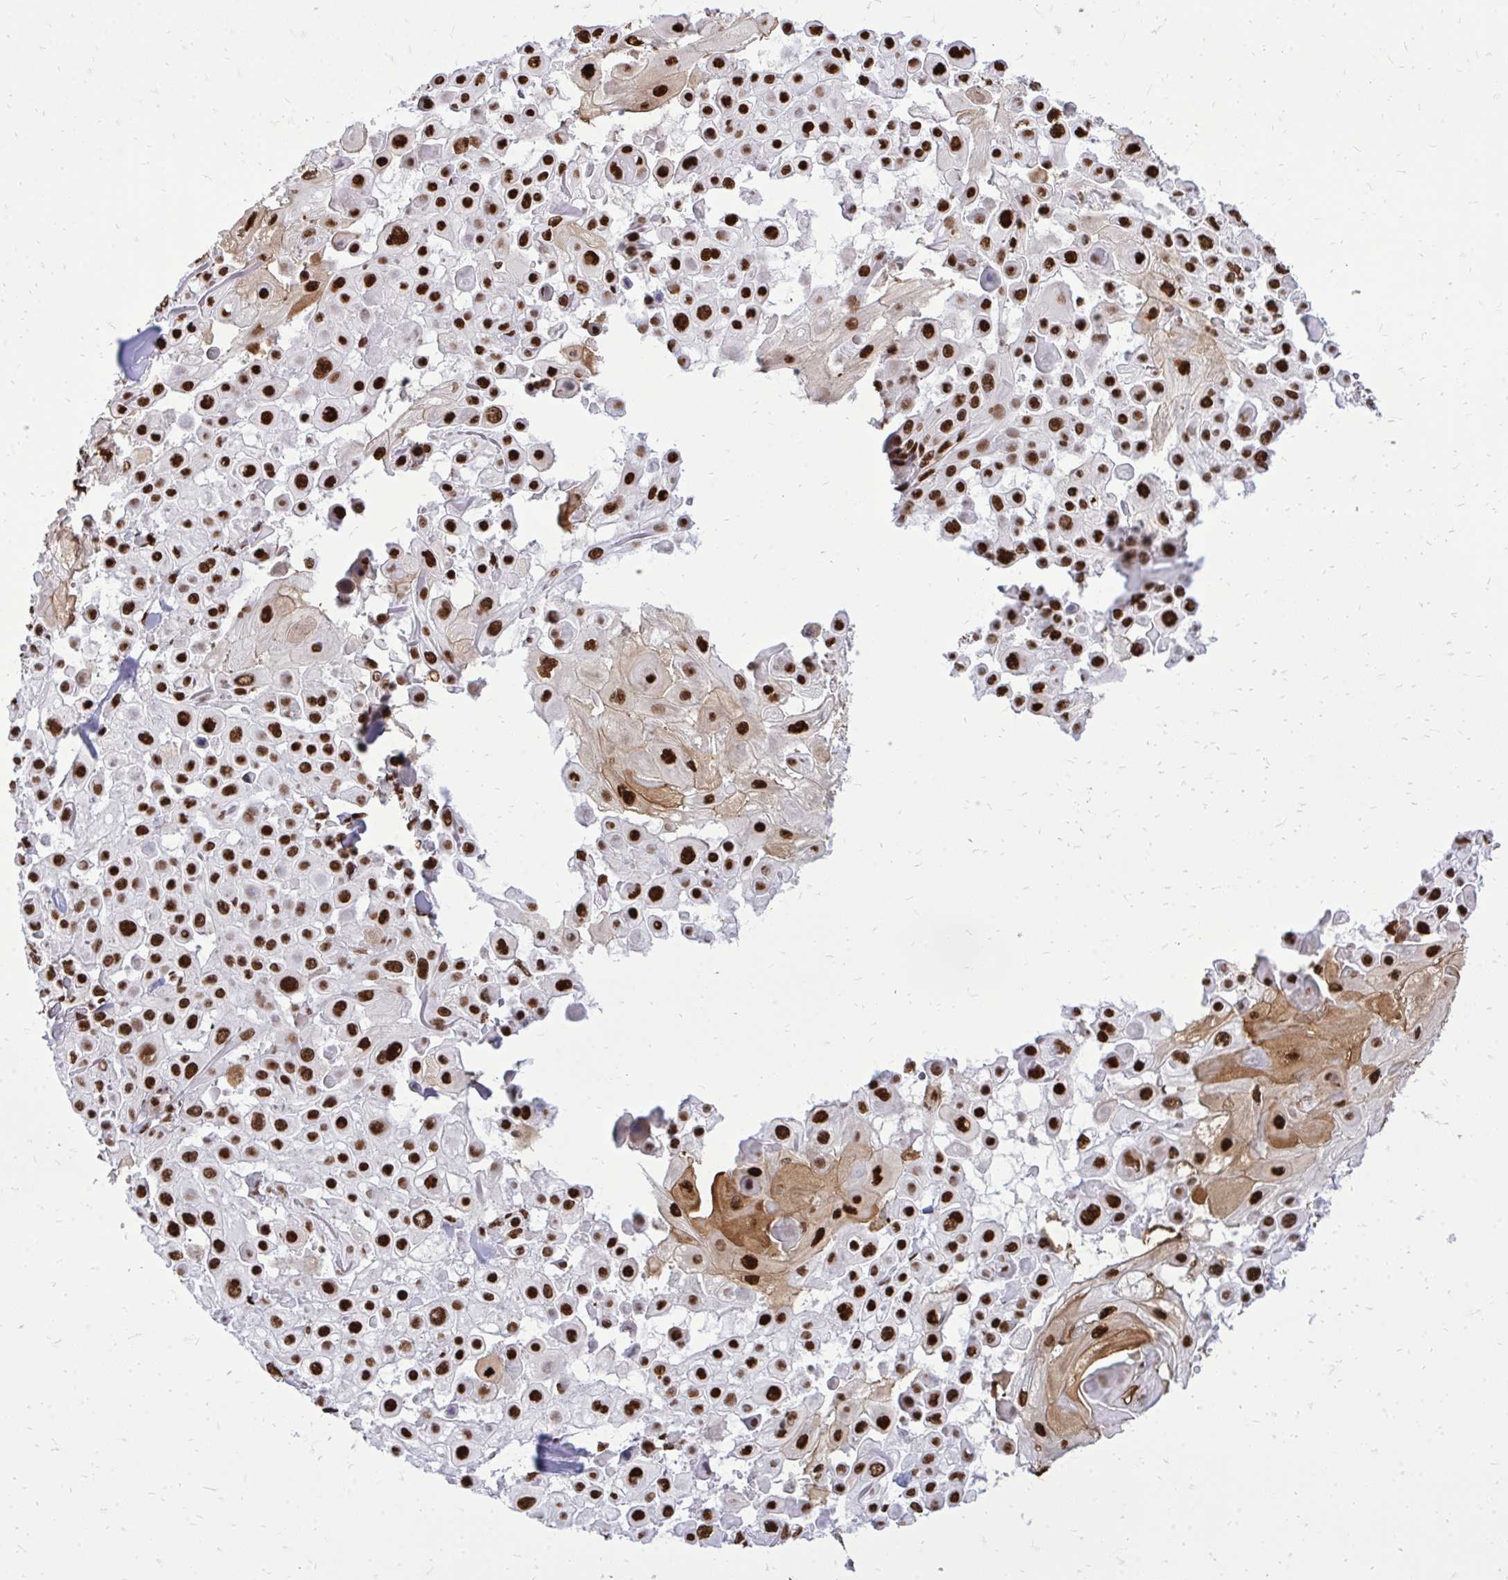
{"staining": {"intensity": "strong", "quantity": ">75%", "location": "cytoplasmic/membranous,nuclear"}, "tissue": "skin cancer", "cell_type": "Tumor cells", "image_type": "cancer", "snomed": [{"axis": "morphology", "description": "Squamous cell carcinoma, NOS"}, {"axis": "topography", "description": "Skin"}], "caption": "A brown stain highlights strong cytoplasmic/membranous and nuclear positivity of a protein in skin squamous cell carcinoma tumor cells.", "gene": "TBL1Y", "patient": {"sex": "male", "age": 91}}